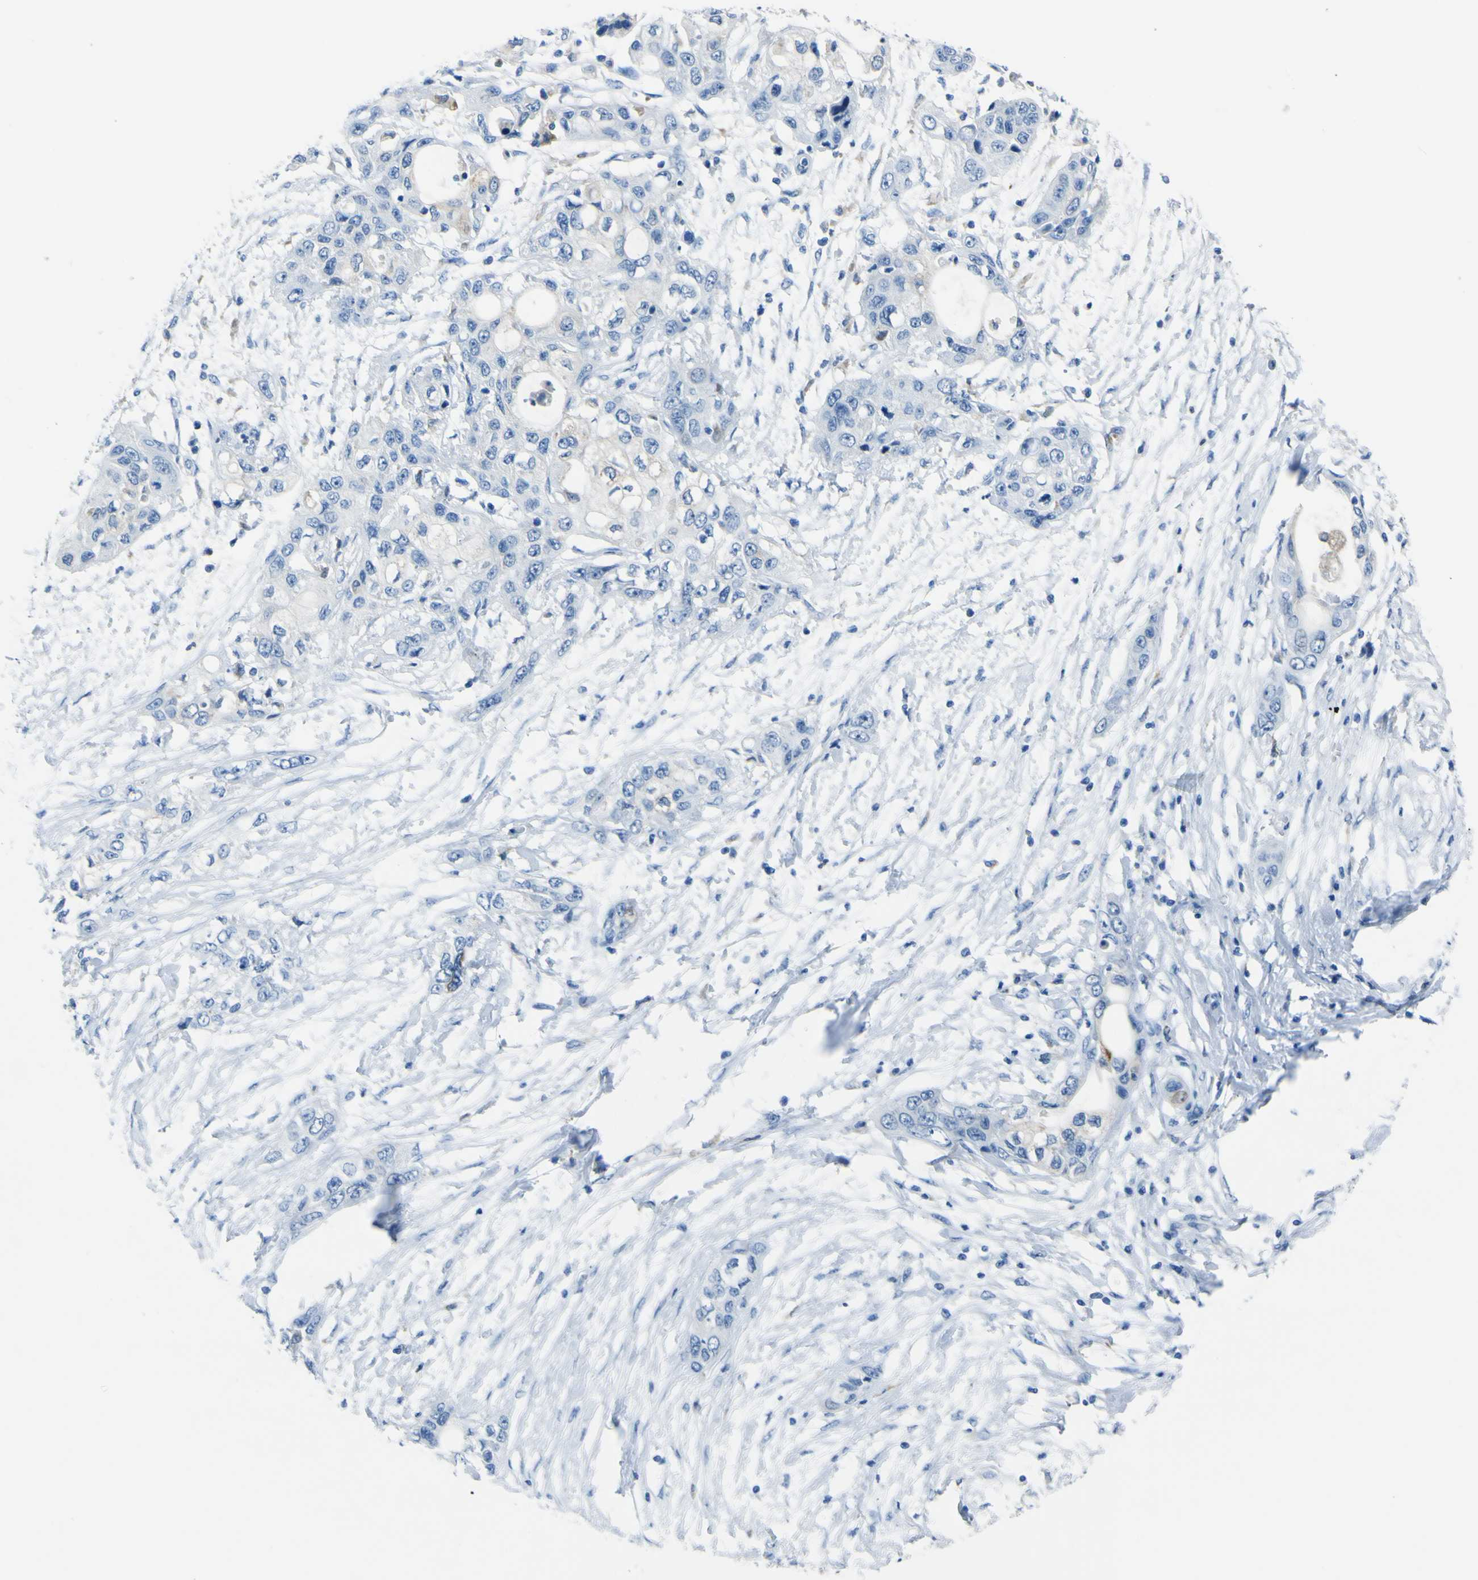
{"staining": {"intensity": "weak", "quantity": "<25%", "location": "cytoplasmic/membranous"}, "tissue": "pancreatic cancer", "cell_type": "Tumor cells", "image_type": "cancer", "snomed": [{"axis": "morphology", "description": "Adenocarcinoma, NOS"}, {"axis": "topography", "description": "Pancreas"}], "caption": "A micrograph of pancreatic adenocarcinoma stained for a protein exhibits no brown staining in tumor cells.", "gene": "ACSL1", "patient": {"sex": "female", "age": 70}}